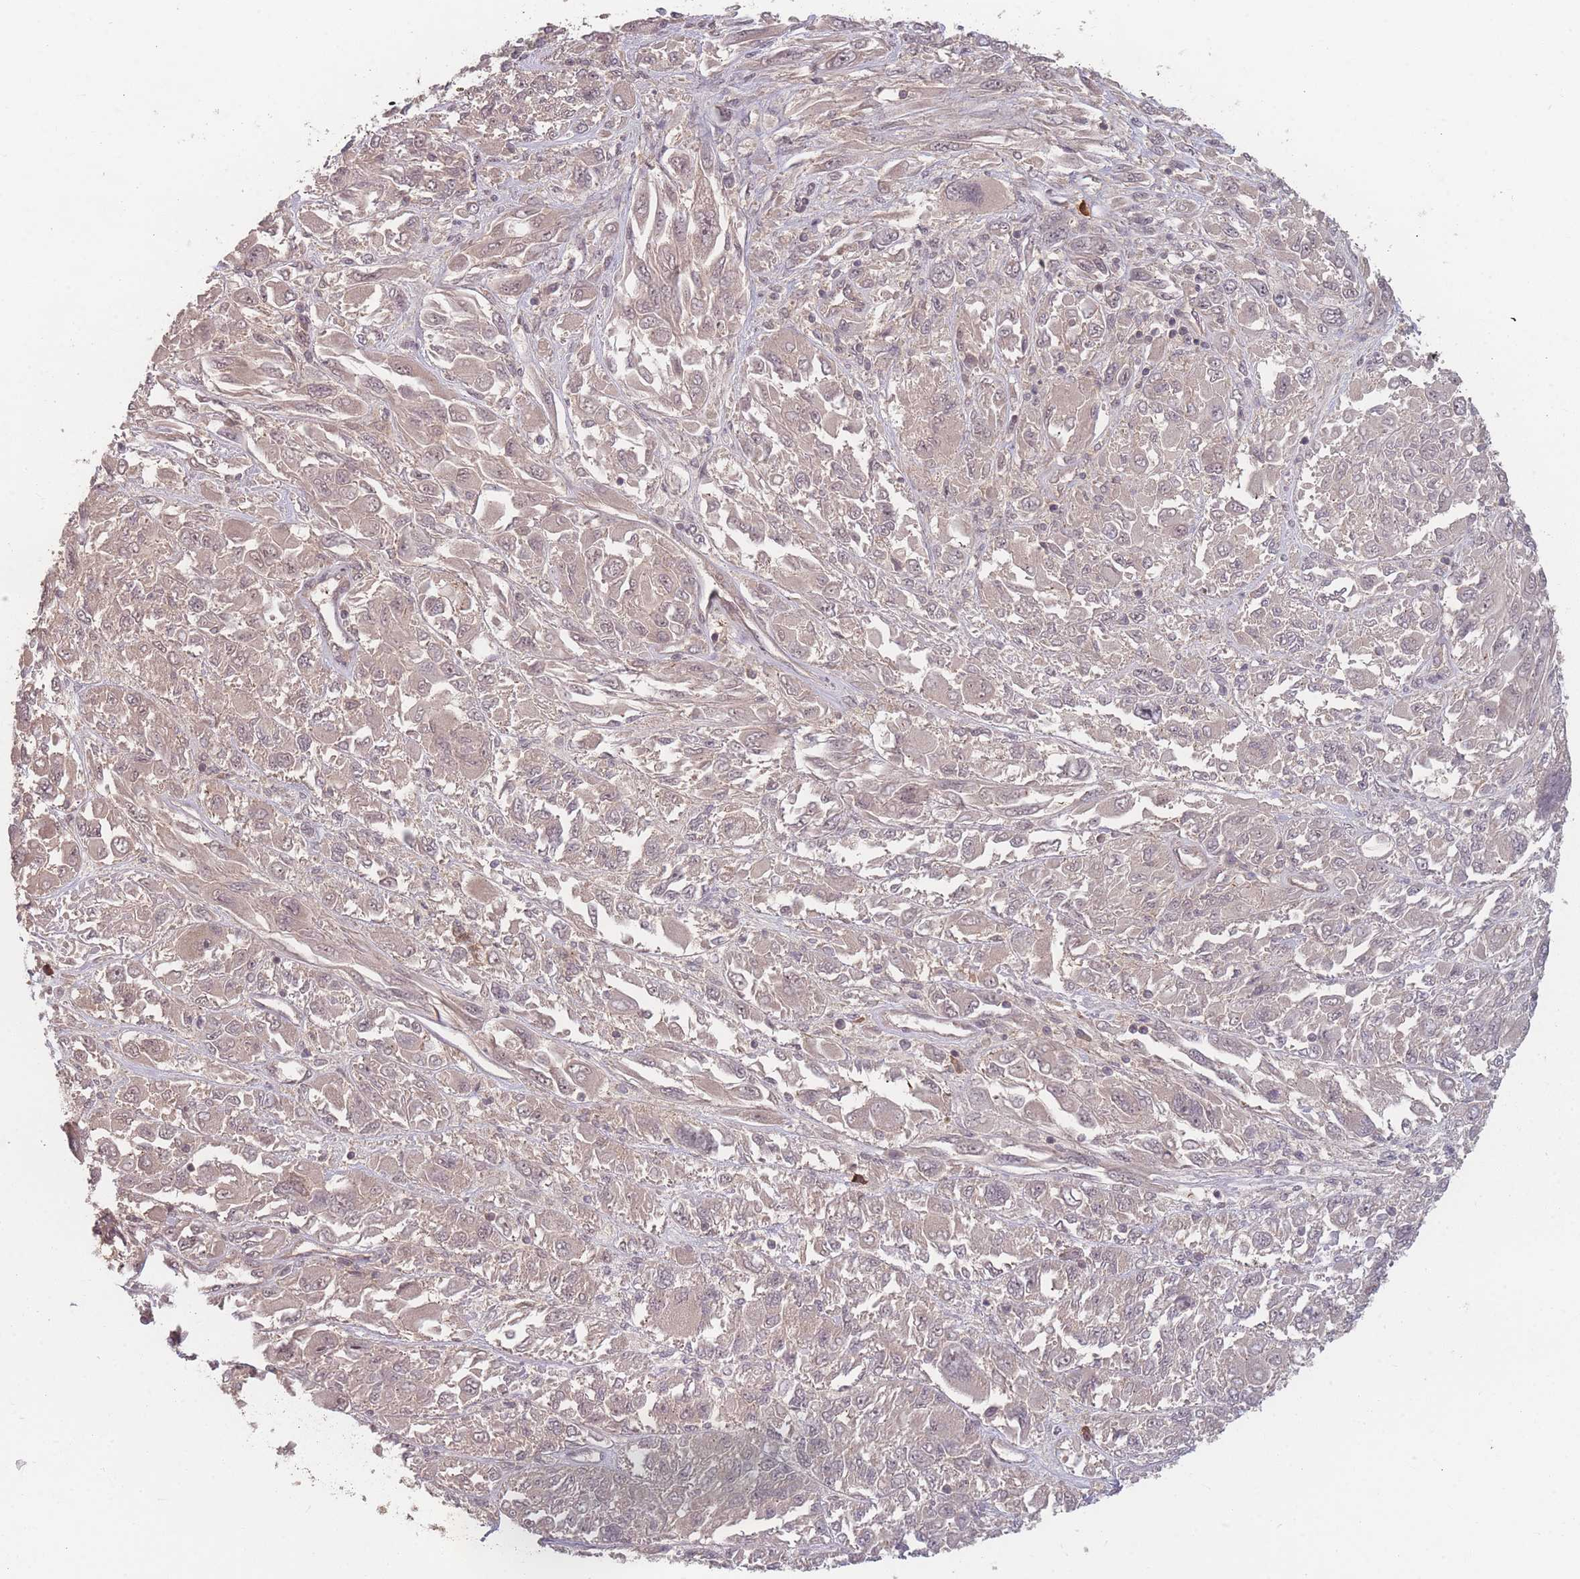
{"staining": {"intensity": "negative", "quantity": "none", "location": "none"}, "tissue": "melanoma", "cell_type": "Tumor cells", "image_type": "cancer", "snomed": [{"axis": "morphology", "description": "Malignant melanoma, NOS"}, {"axis": "topography", "description": "Skin"}], "caption": "Tumor cells are negative for protein expression in human malignant melanoma.", "gene": "HAGH", "patient": {"sex": "female", "age": 91}}